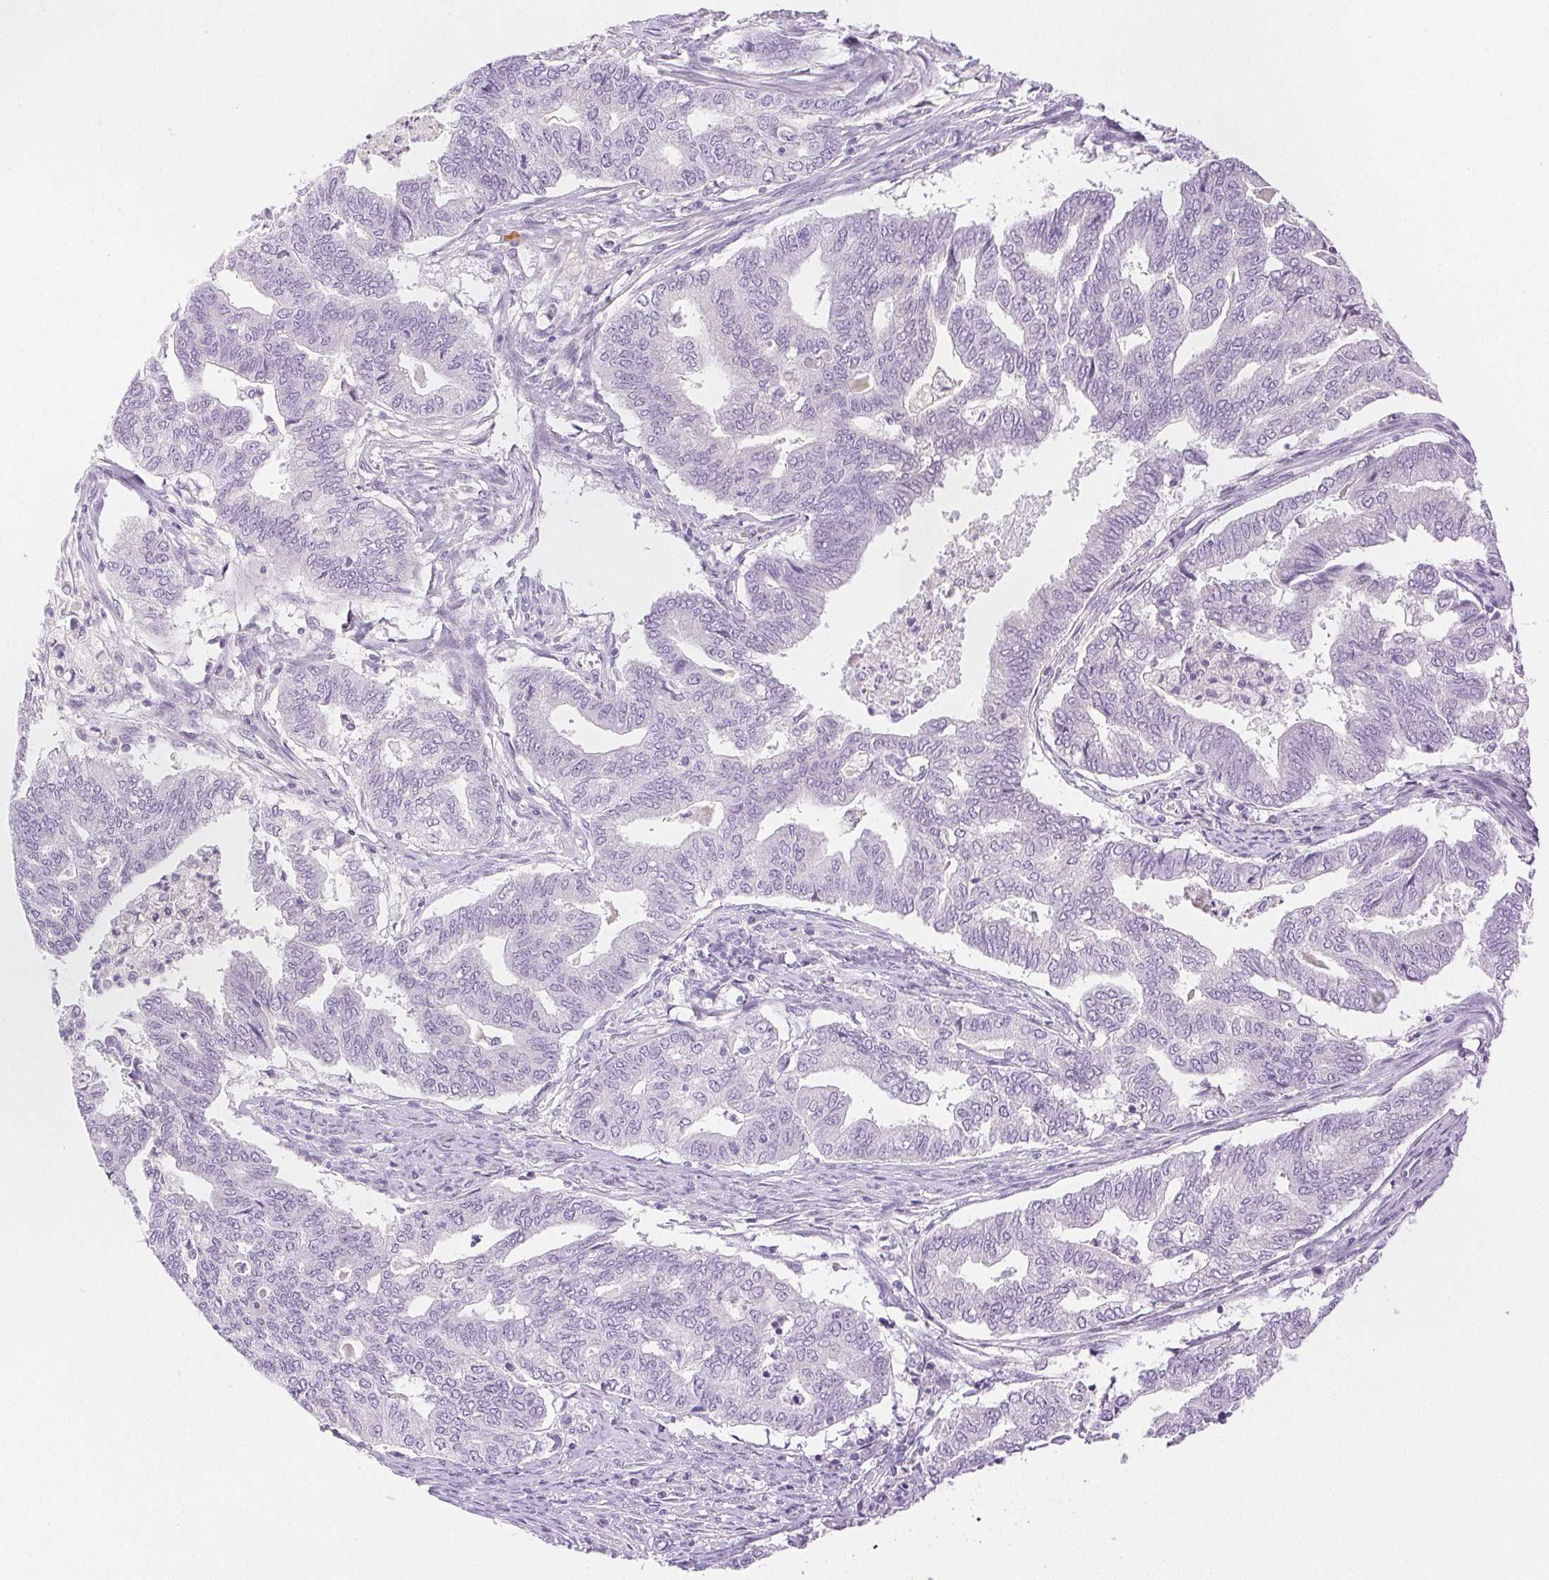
{"staining": {"intensity": "negative", "quantity": "none", "location": "none"}, "tissue": "endometrial cancer", "cell_type": "Tumor cells", "image_type": "cancer", "snomed": [{"axis": "morphology", "description": "Adenocarcinoma, NOS"}, {"axis": "topography", "description": "Endometrium"}], "caption": "Image shows no protein expression in tumor cells of endometrial cancer (adenocarcinoma) tissue. (Stains: DAB immunohistochemistry with hematoxylin counter stain, Microscopy: brightfield microscopy at high magnification).", "gene": "SPACA4", "patient": {"sex": "female", "age": 79}}